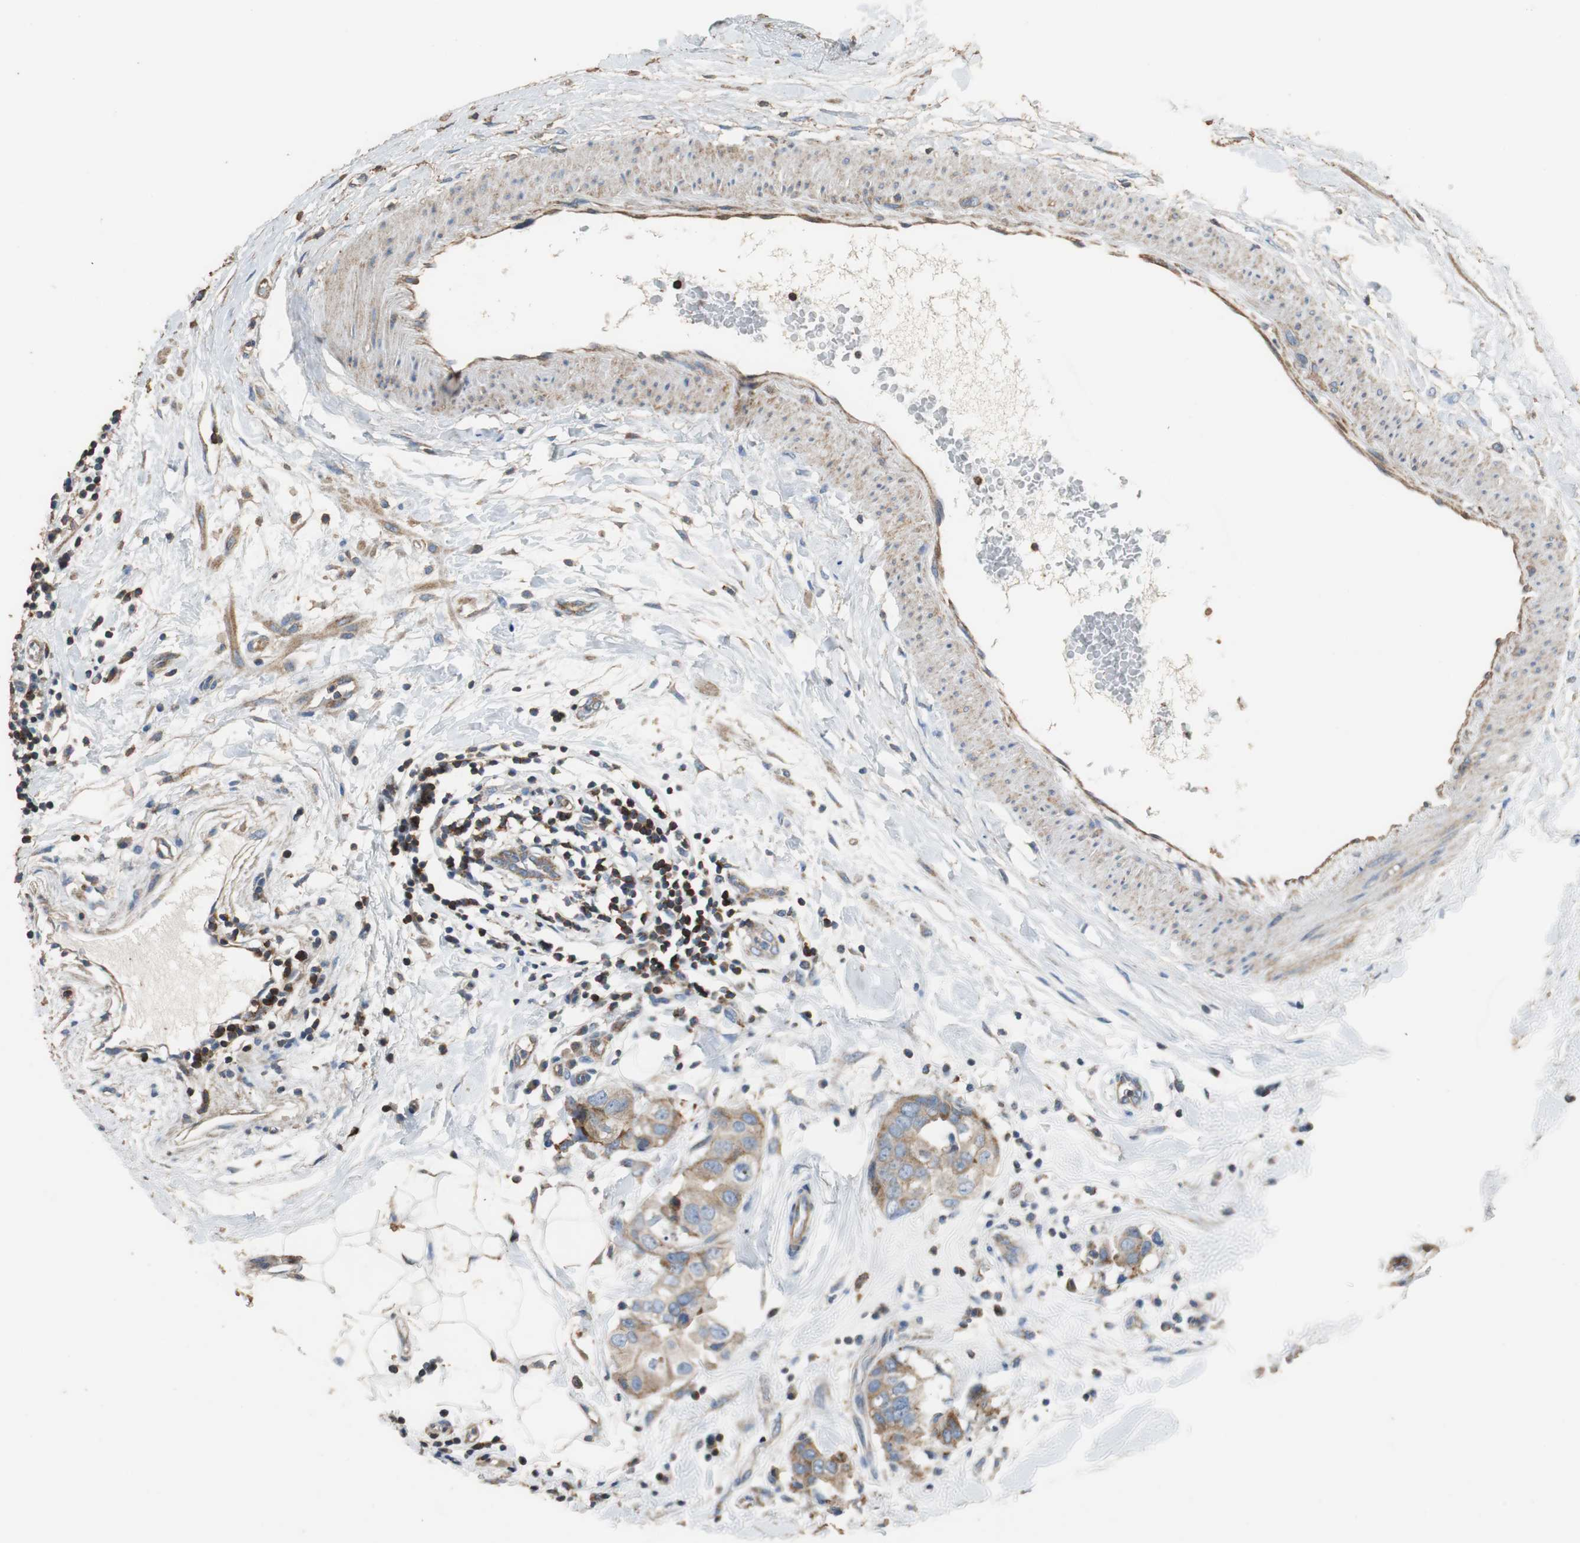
{"staining": {"intensity": "weak", "quantity": ">75%", "location": "cytoplasmic/membranous"}, "tissue": "breast cancer", "cell_type": "Tumor cells", "image_type": "cancer", "snomed": [{"axis": "morphology", "description": "Duct carcinoma"}, {"axis": "topography", "description": "Breast"}], "caption": "Immunohistochemical staining of human breast cancer exhibits low levels of weak cytoplasmic/membranous protein positivity in approximately >75% of tumor cells.", "gene": "PRKRA", "patient": {"sex": "female", "age": 40}}